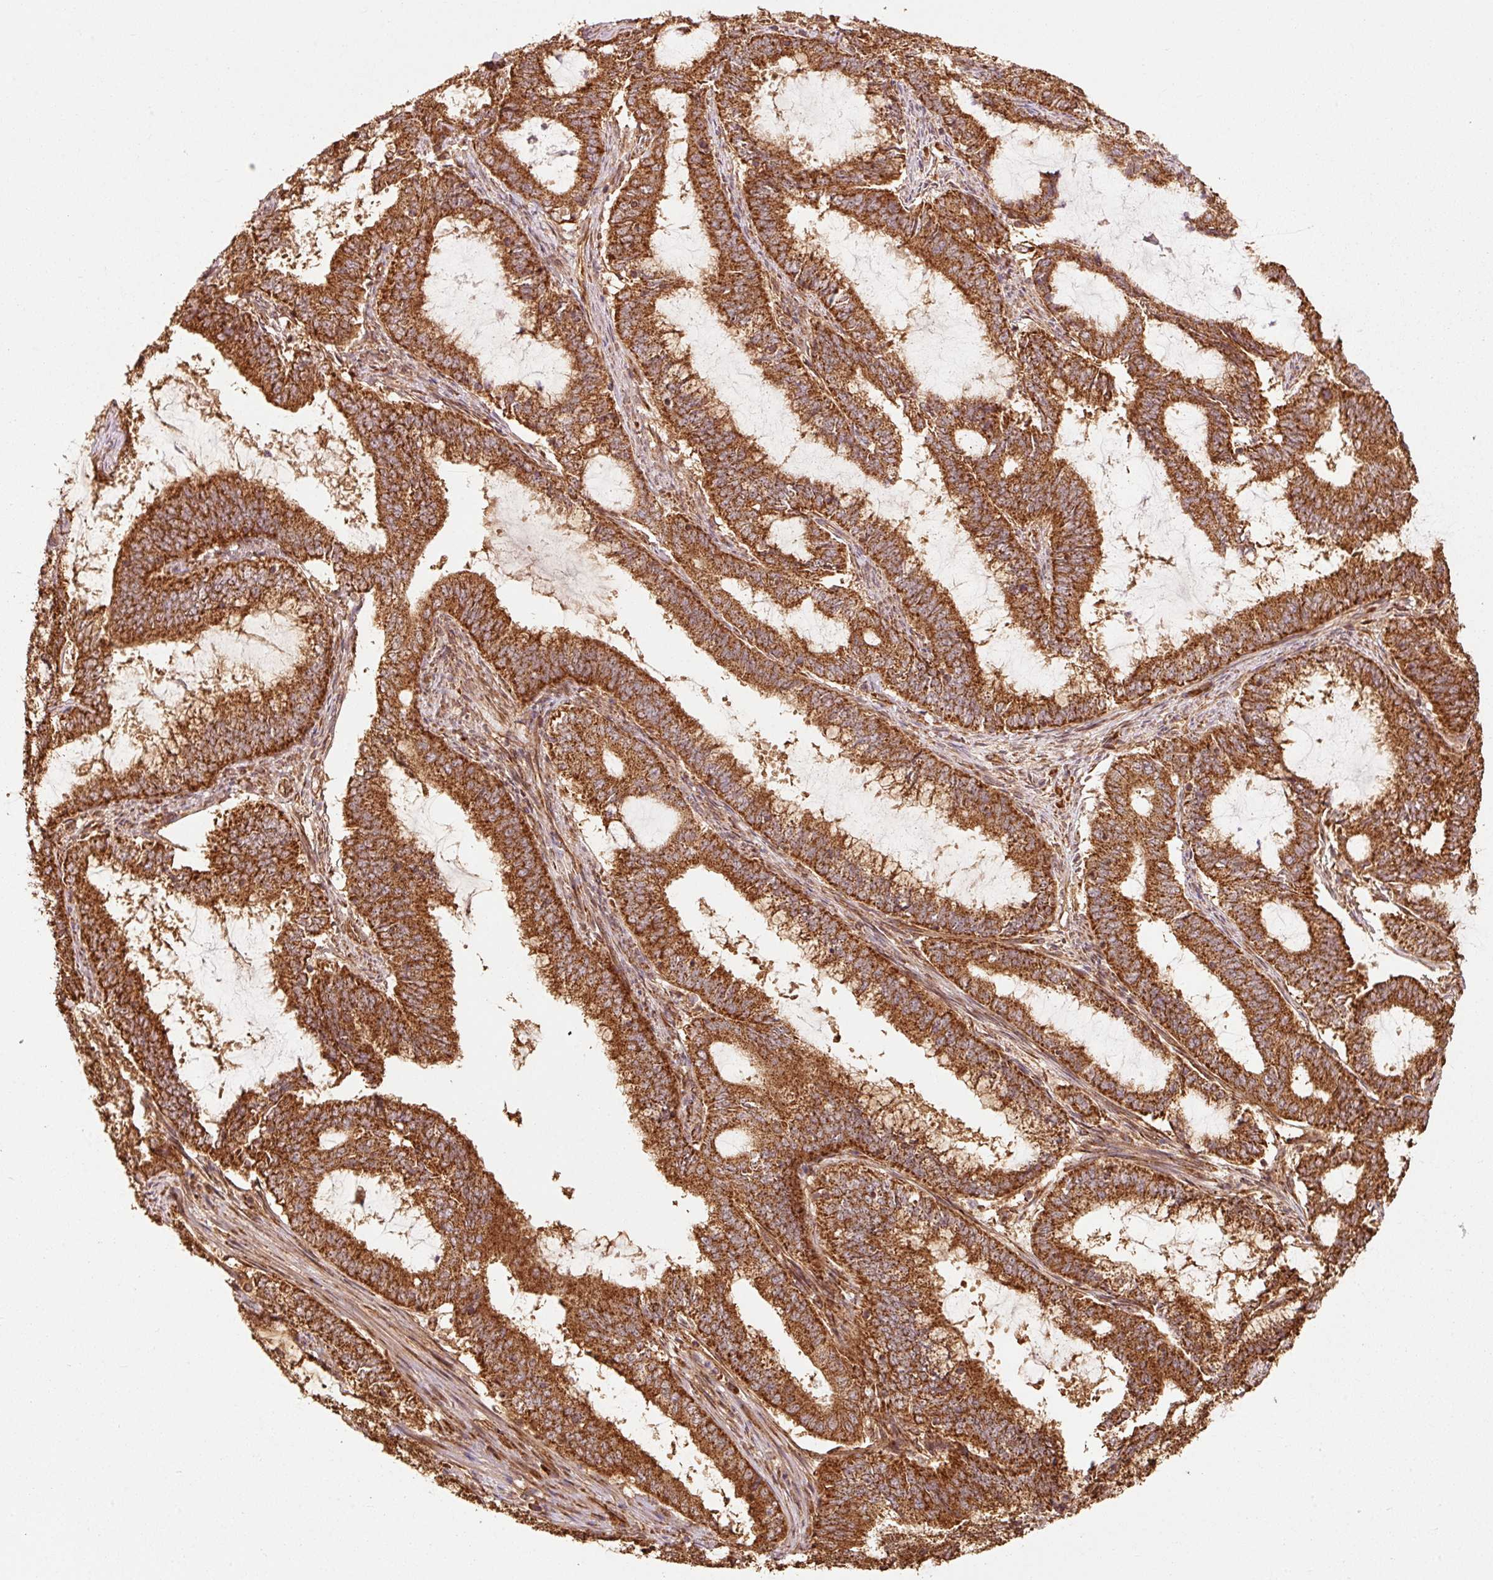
{"staining": {"intensity": "strong", "quantity": ">75%", "location": "cytoplasmic/membranous"}, "tissue": "endometrial cancer", "cell_type": "Tumor cells", "image_type": "cancer", "snomed": [{"axis": "morphology", "description": "Adenocarcinoma, NOS"}, {"axis": "topography", "description": "Endometrium"}], "caption": "Adenocarcinoma (endometrial) stained with immunohistochemistry reveals strong cytoplasmic/membranous expression in about >75% of tumor cells. Using DAB (brown) and hematoxylin (blue) stains, captured at high magnification using brightfield microscopy.", "gene": "MRPL16", "patient": {"sex": "female", "age": 51}}